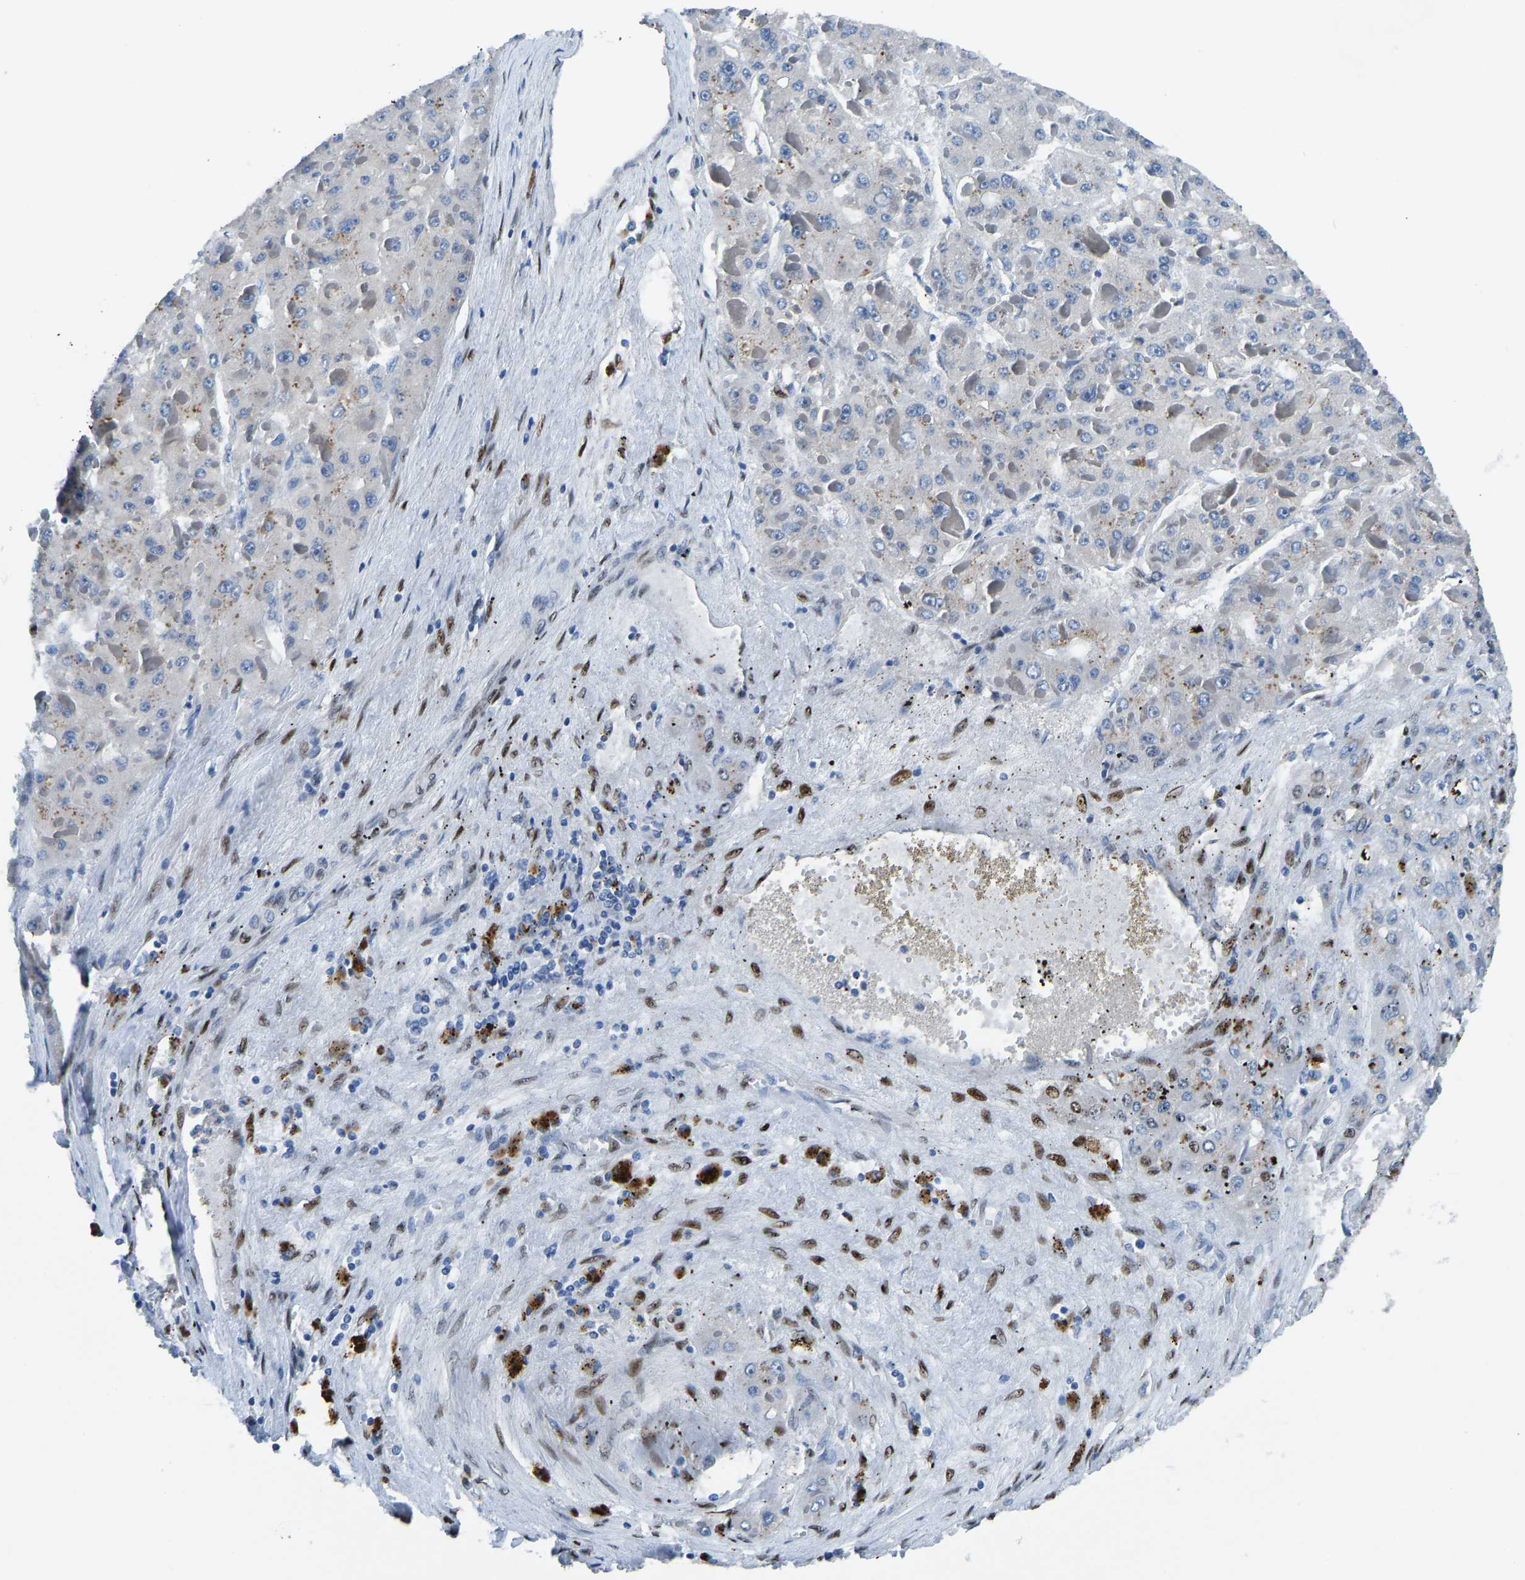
{"staining": {"intensity": "negative", "quantity": "none", "location": "none"}, "tissue": "liver cancer", "cell_type": "Tumor cells", "image_type": "cancer", "snomed": [{"axis": "morphology", "description": "Carcinoma, Hepatocellular, NOS"}, {"axis": "topography", "description": "Liver"}], "caption": "DAB immunohistochemical staining of human hepatocellular carcinoma (liver) displays no significant positivity in tumor cells. Brightfield microscopy of immunohistochemistry (IHC) stained with DAB (brown) and hematoxylin (blue), captured at high magnification.", "gene": "EGR1", "patient": {"sex": "female", "age": 73}}